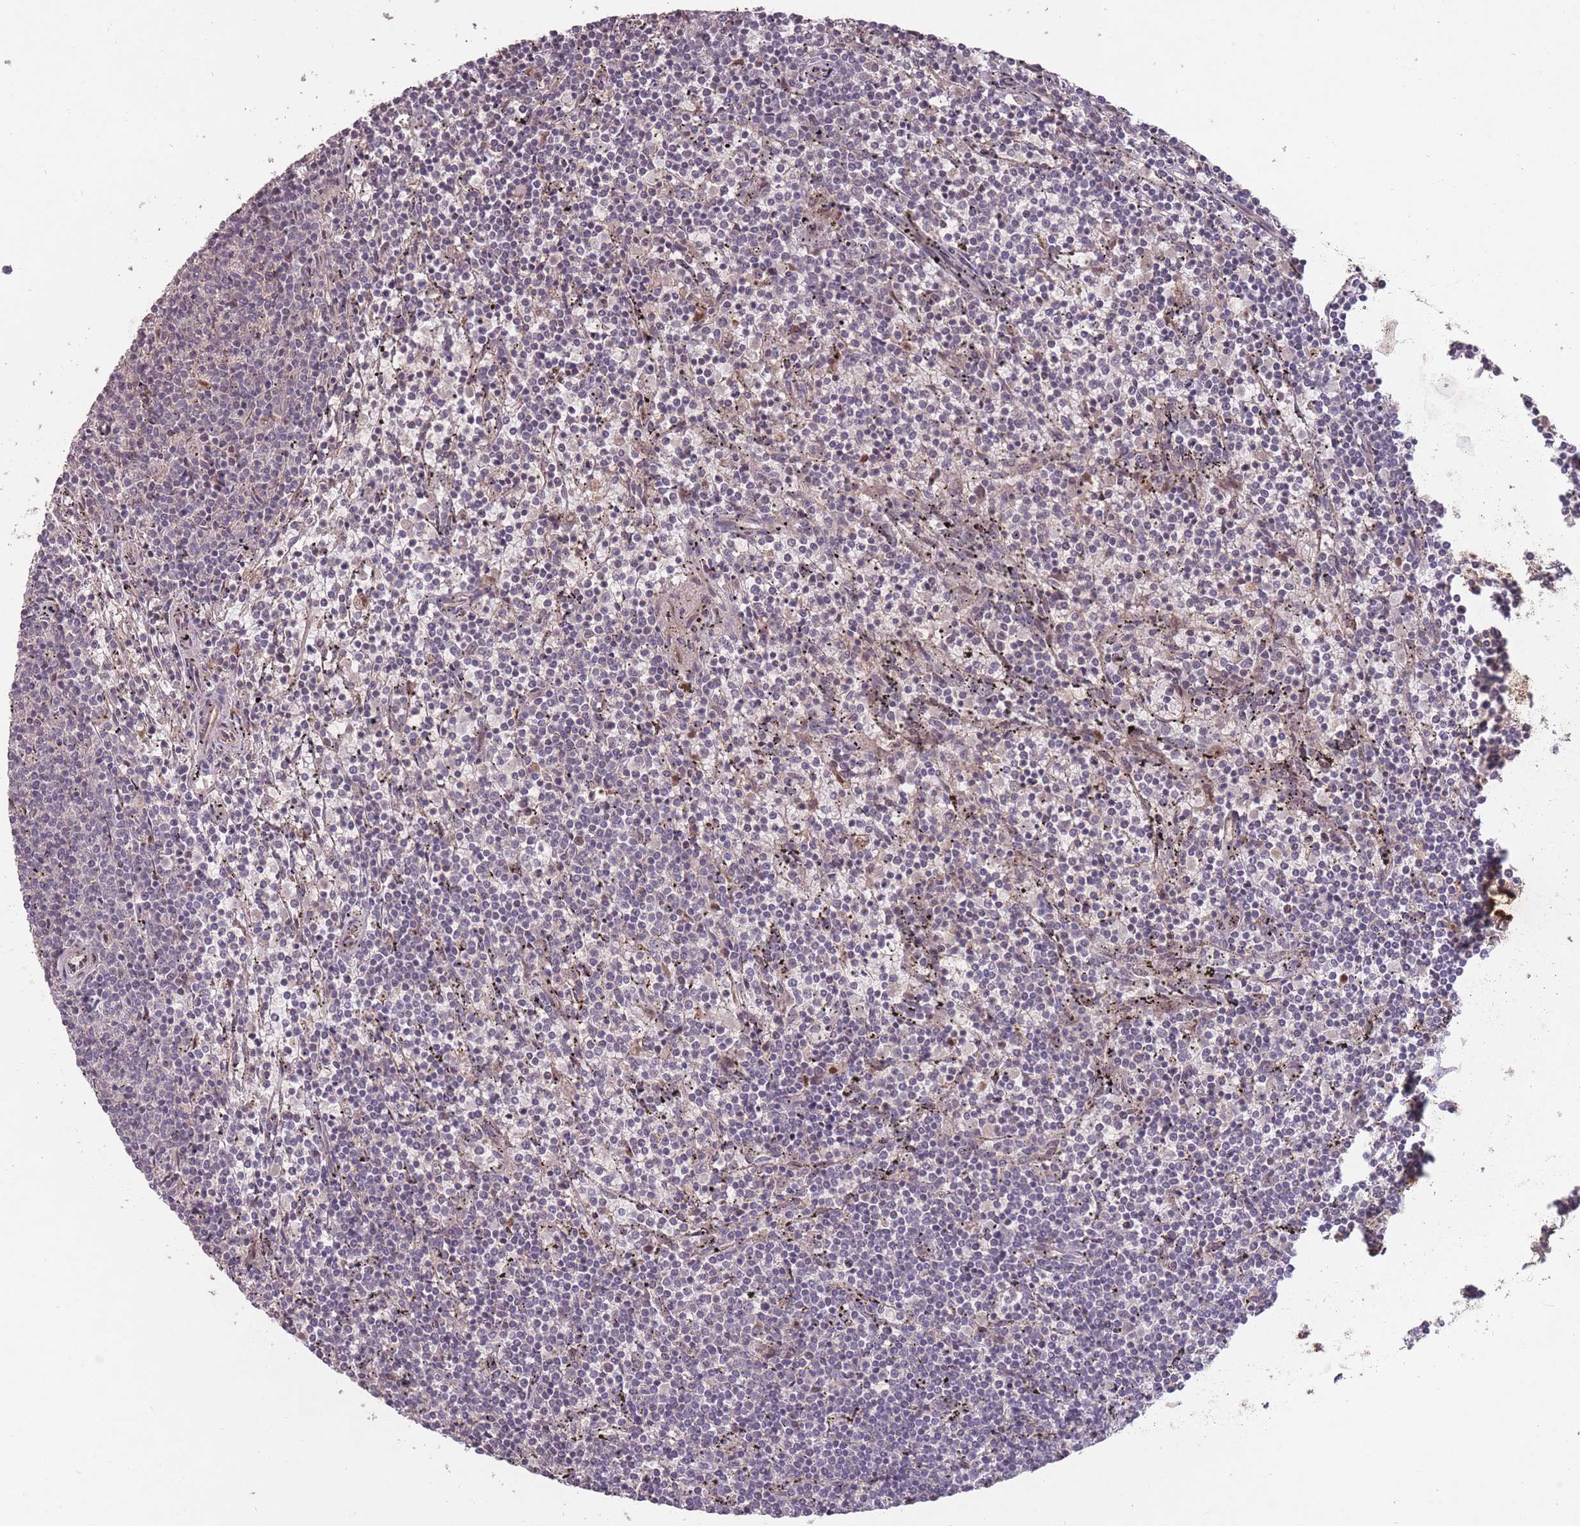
{"staining": {"intensity": "negative", "quantity": "none", "location": "none"}, "tissue": "lymphoma", "cell_type": "Tumor cells", "image_type": "cancer", "snomed": [{"axis": "morphology", "description": "Malignant lymphoma, non-Hodgkin's type, Low grade"}, {"axis": "topography", "description": "Spleen"}], "caption": "The immunohistochemistry photomicrograph has no significant staining in tumor cells of lymphoma tissue.", "gene": "ADCYAP1R1", "patient": {"sex": "female", "age": 50}}